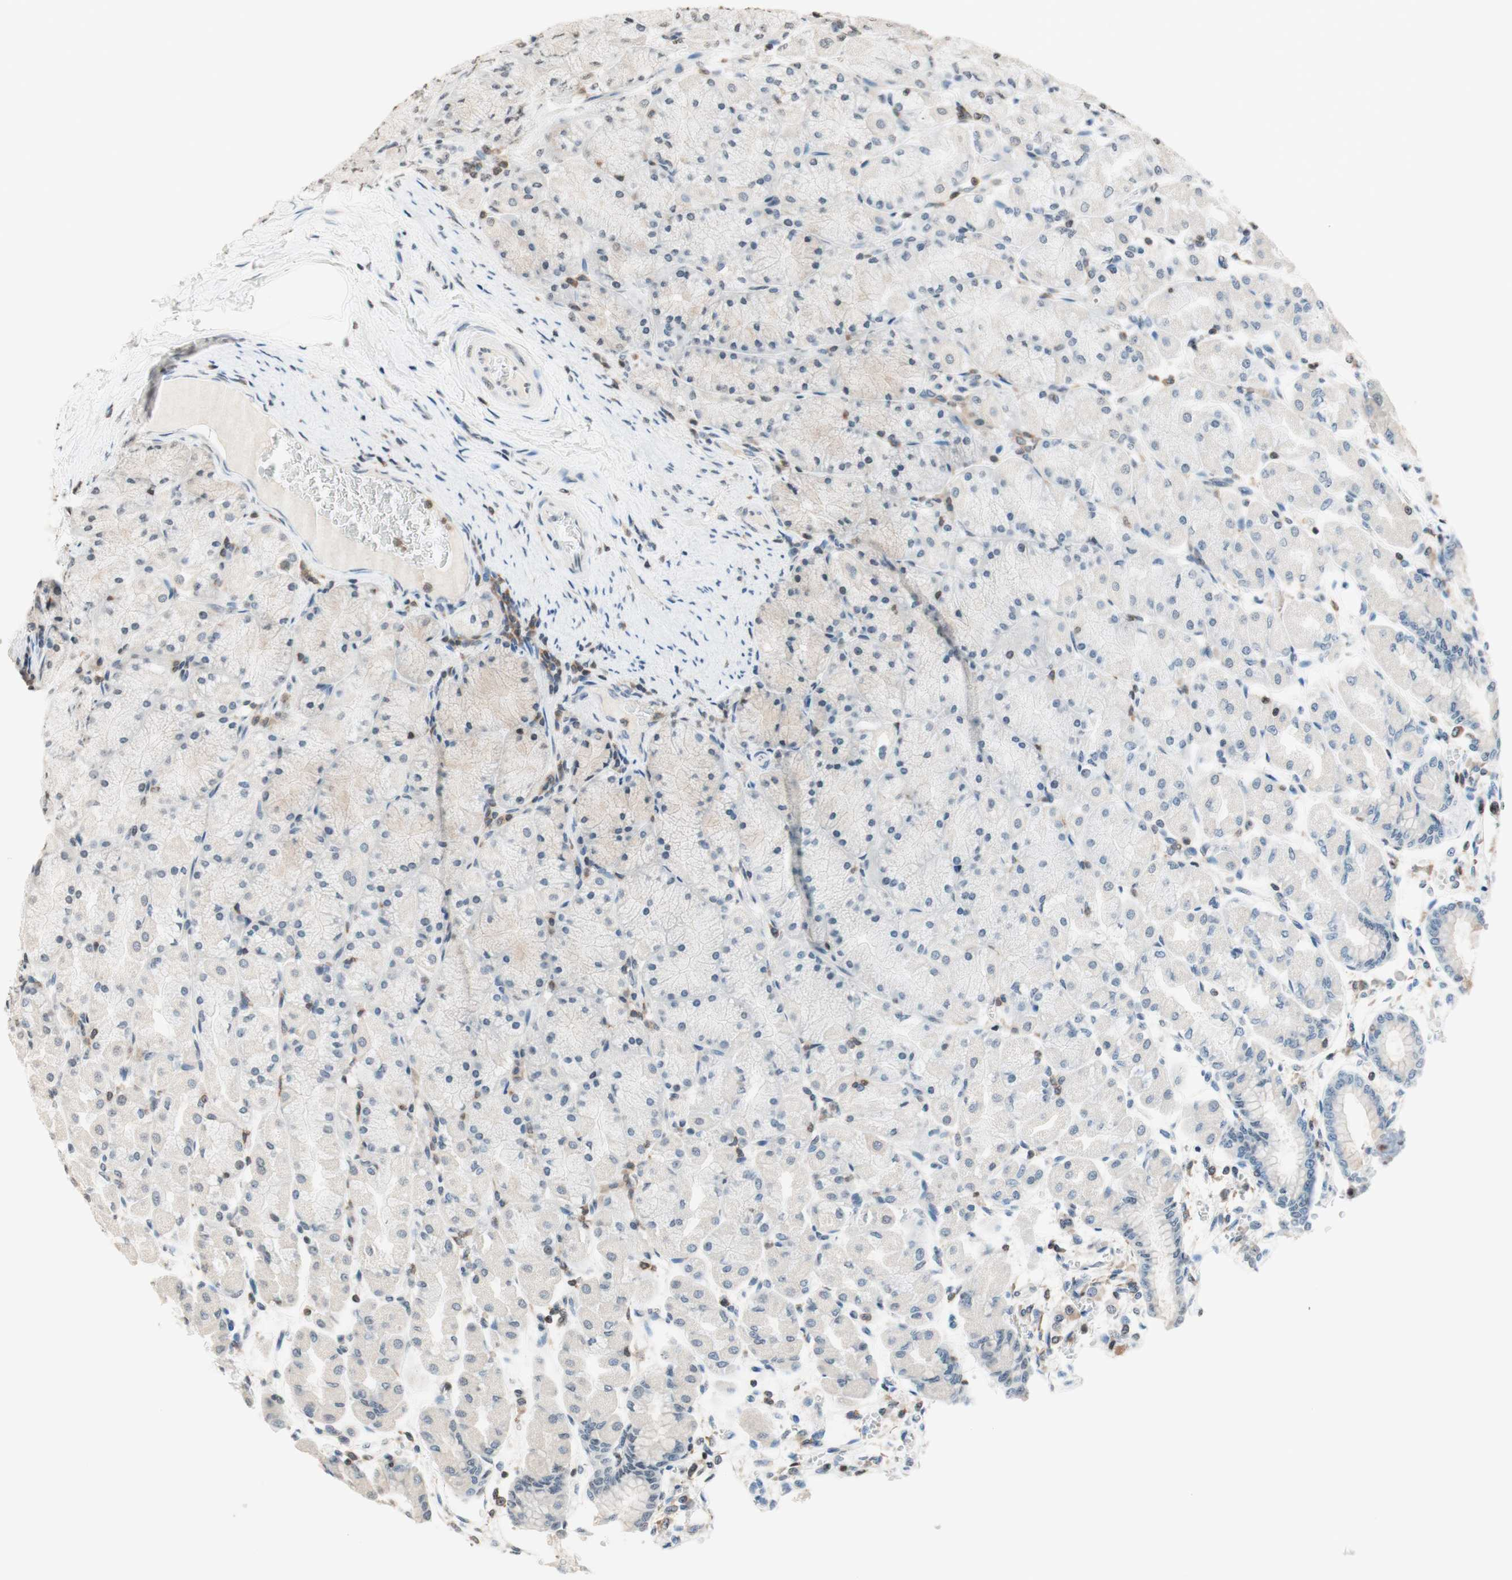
{"staining": {"intensity": "negative", "quantity": "none", "location": "none"}, "tissue": "stomach", "cell_type": "Glandular cells", "image_type": "normal", "snomed": [{"axis": "morphology", "description": "Normal tissue, NOS"}, {"axis": "topography", "description": "Stomach, upper"}], "caption": "Immunohistochemical staining of unremarkable stomach shows no significant staining in glandular cells. Nuclei are stained in blue.", "gene": "WIPF1", "patient": {"sex": "female", "age": 56}}